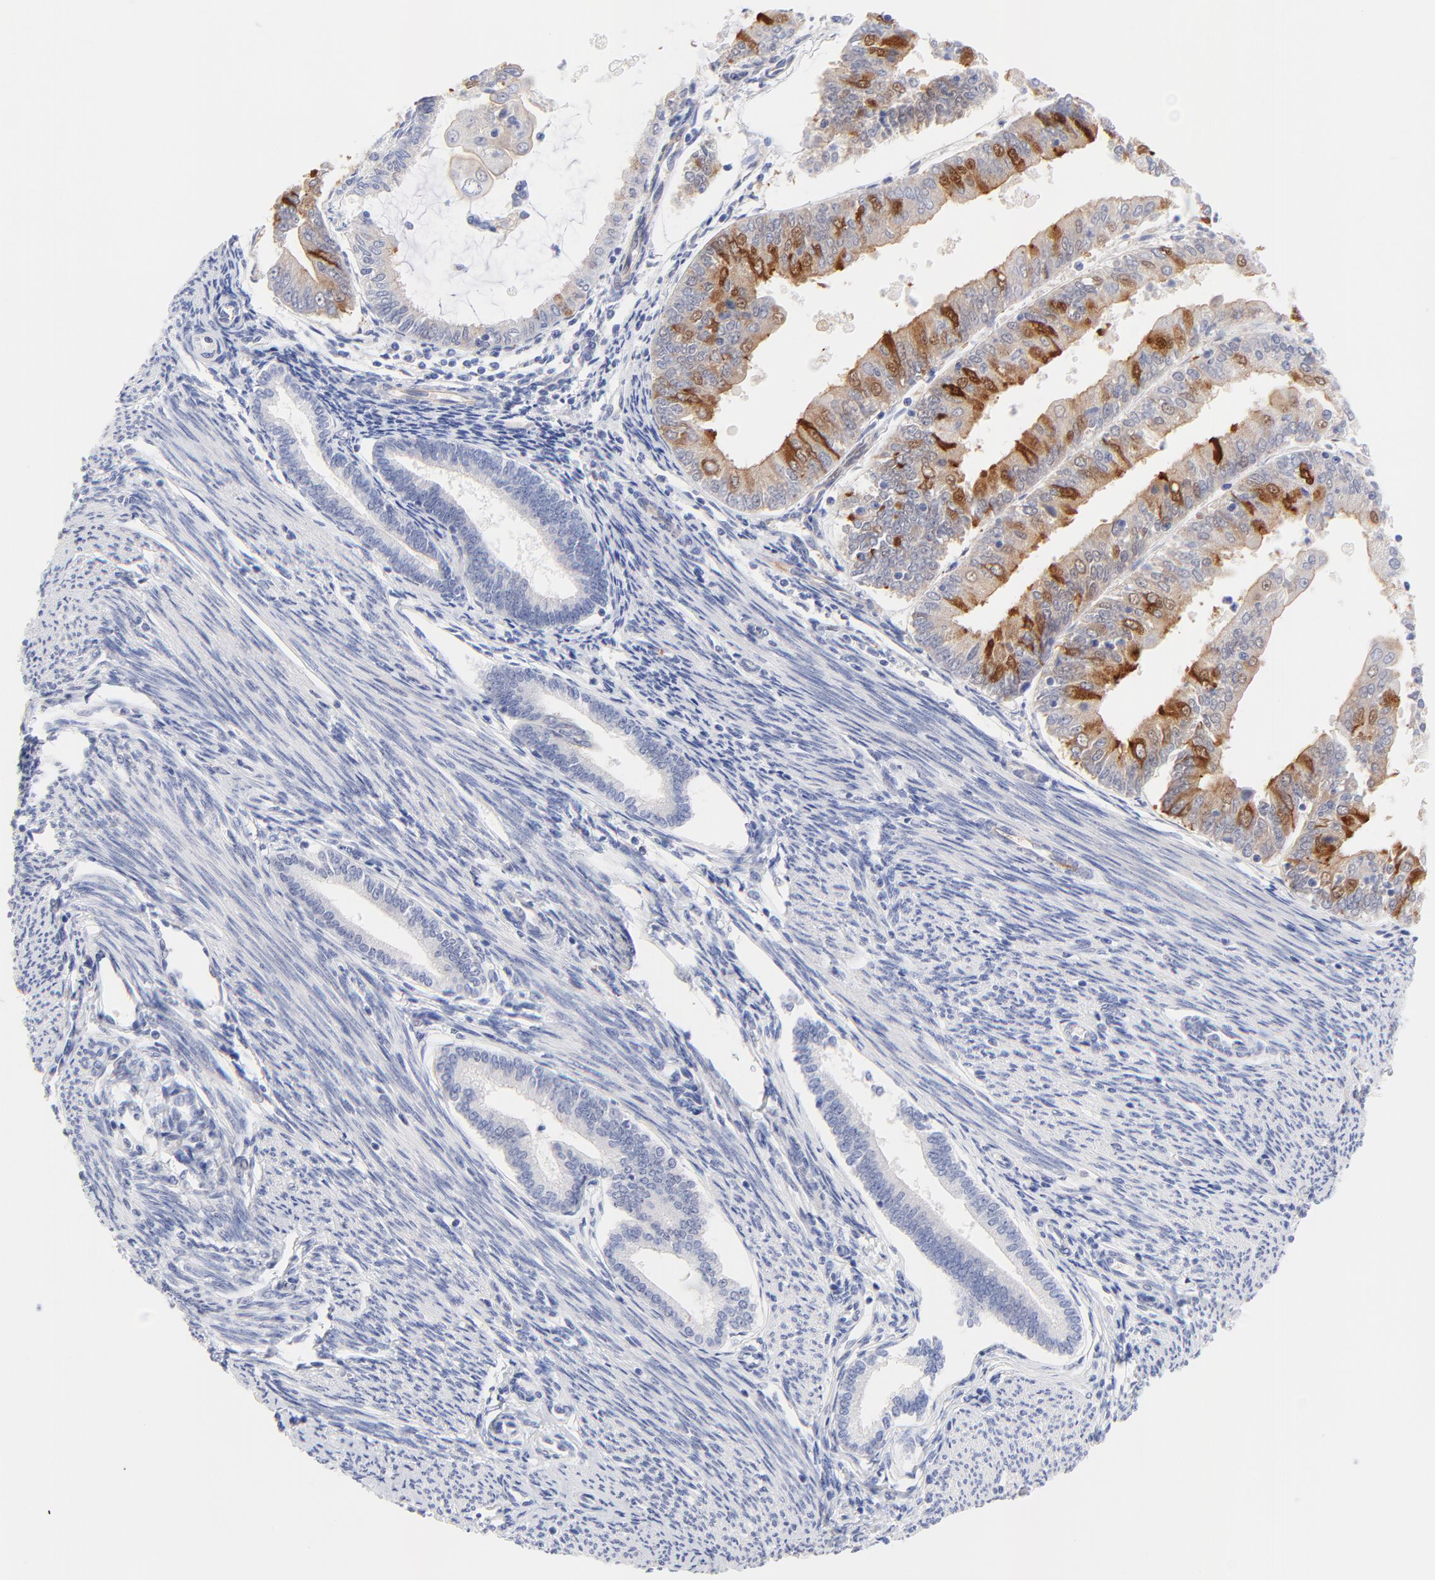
{"staining": {"intensity": "strong", "quantity": "25%-75%", "location": "cytoplasmic/membranous"}, "tissue": "endometrial cancer", "cell_type": "Tumor cells", "image_type": "cancer", "snomed": [{"axis": "morphology", "description": "Adenocarcinoma, NOS"}, {"axis": "topography", "description": "Endometrium"}], "caption": "This is a histology image of immunohistochemistry staining of endometrial cancer, which shows strong staining in the cytoplasmic/membranous of tumor cells.", "gene": "FAM117B", "patient": {"sex": "female", "age": 79}}